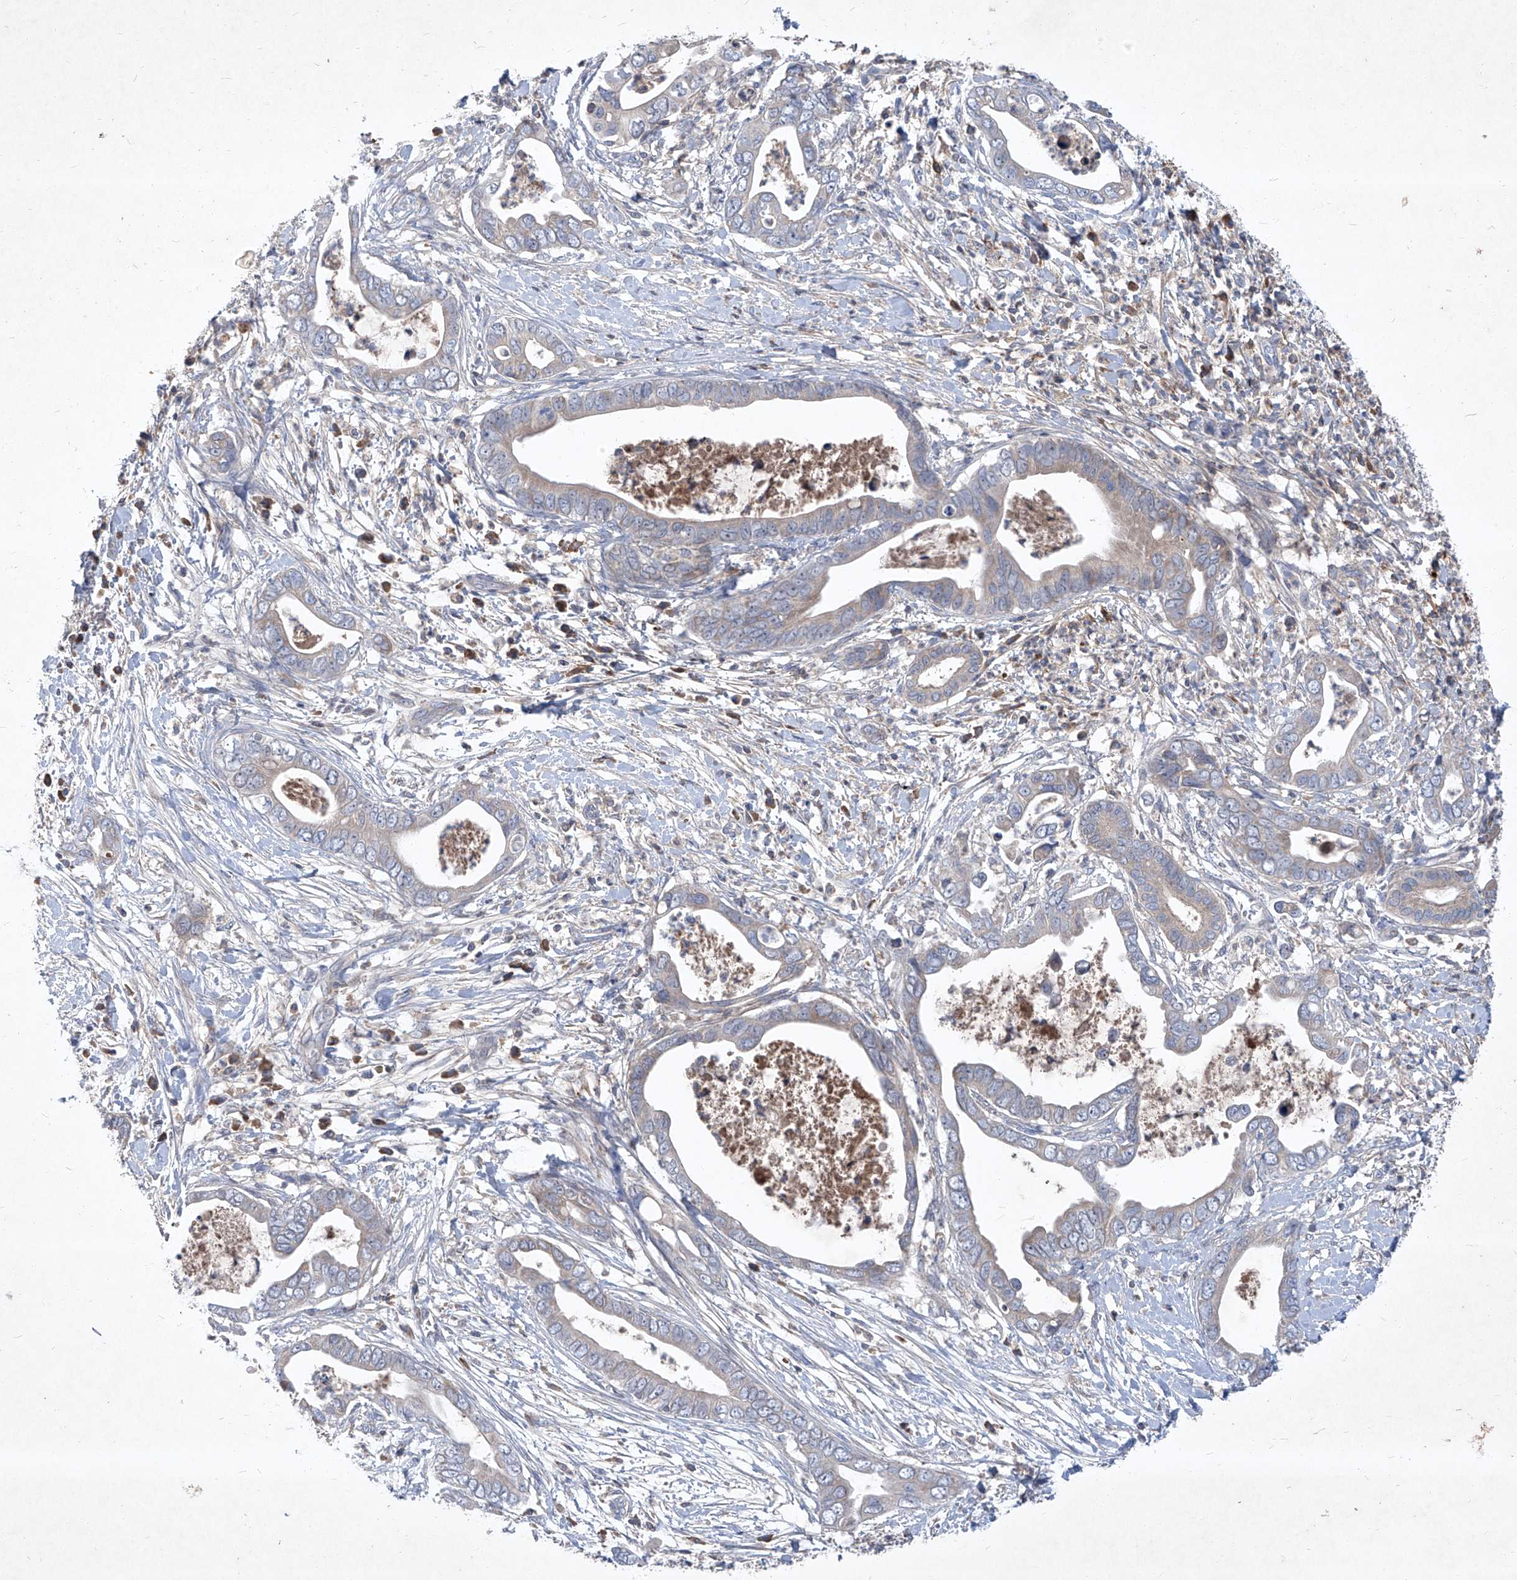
{"staining": {"intensity": "negative", "quantity": "none", "location": "none"}, "tissue": "pancreatic cancer", "cell_type": "Tumor cells", "image_type": "cancer", "snomed": [{"axis": "morphology", "description": "Adenocarcinoma, NOS"}, {"axis": "topography", "description": "Pancreas"}], "caption": "High power microscopy photomicrograph of an immunohistochemistry micrograph of pancreatic cancer, revealing no significant staining in tumor cells.", "gene": "EPHA8", "patient": {"sex": "male", "age": 75}}